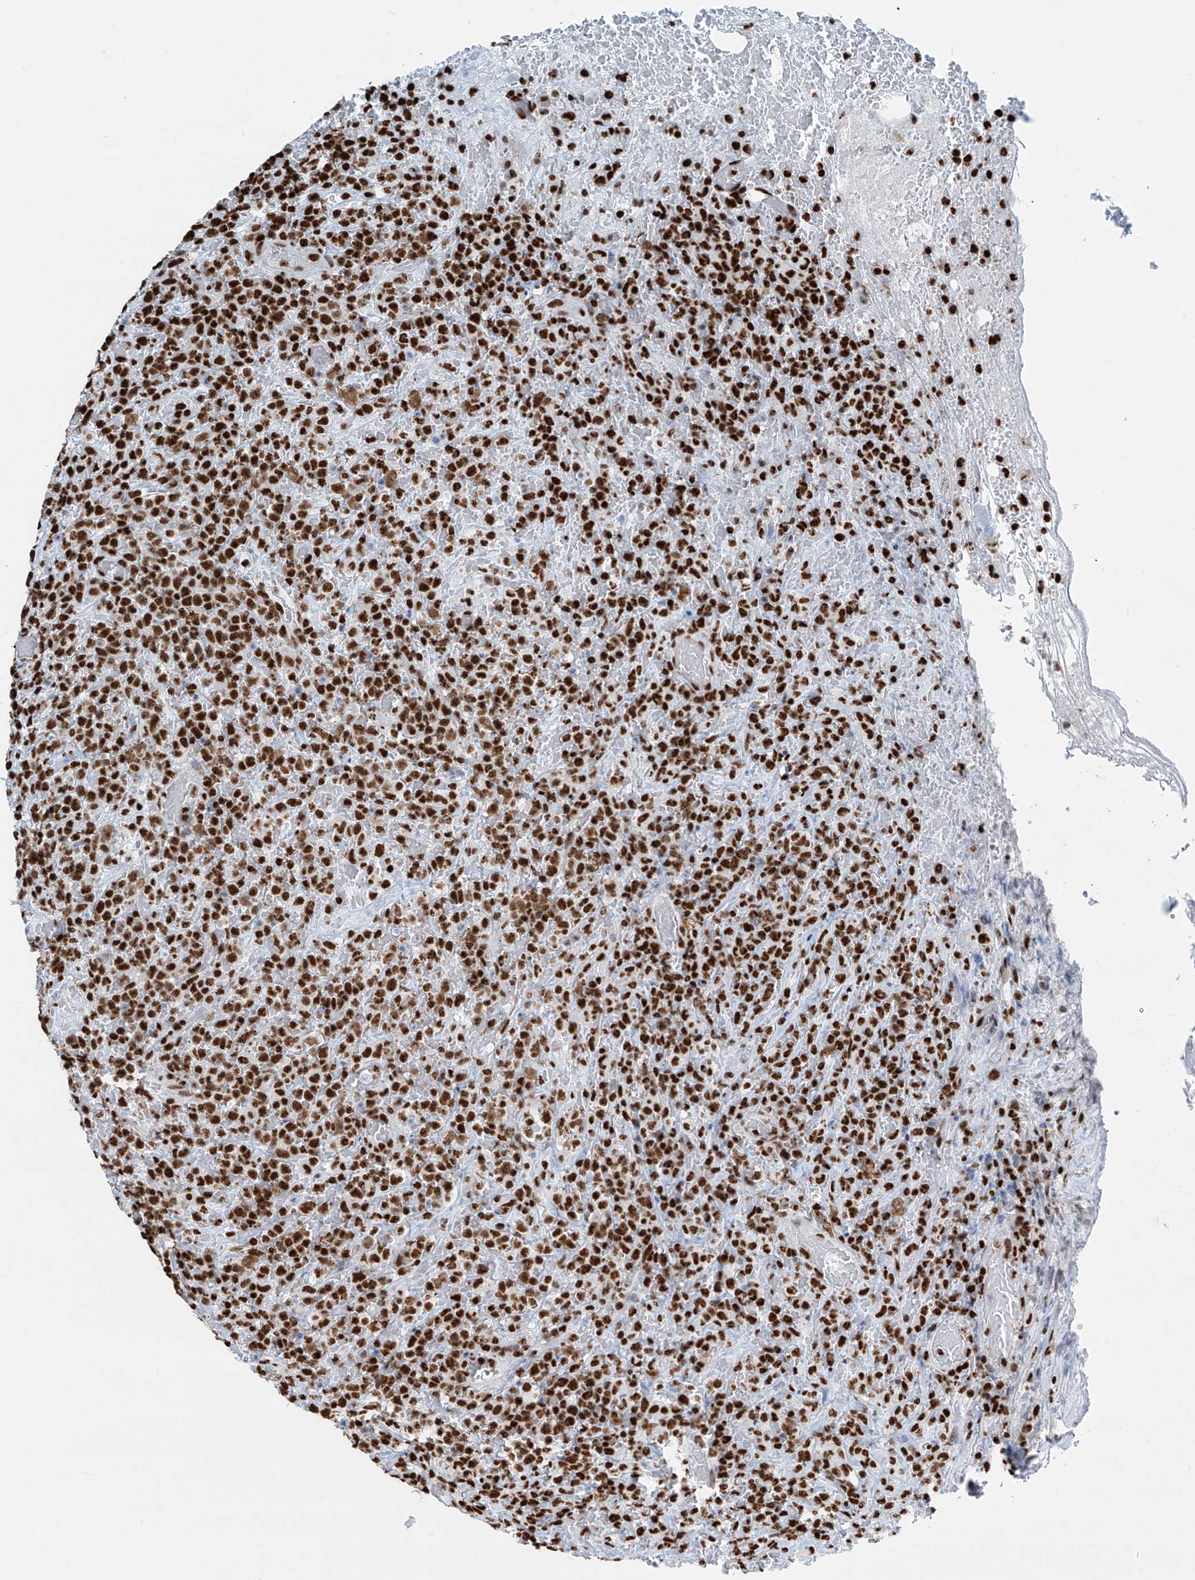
{"staining": {"intensity": "strong", "quantity": ">75%", "location": "nuclear"}, "tissue": "lymphoma", "cell_type": "Tumor cells", "image_type": "cancer", "snomed": [{"axis": "morphology", "description": "Malignant lymphoma, non-Hodgkin's type, High grade"}, {"axis": "topography", "description": "Colon"}], "caption": "Approximately >75% of tumor cells in malignant lymphoma, non-Hodgkin's type (high-grade) demonstrate strong nuclear protein staining as visualized by brown immunohistochemical staining.", "gene": "SARNP", "patient": {"sex": "female", "age": 53}}